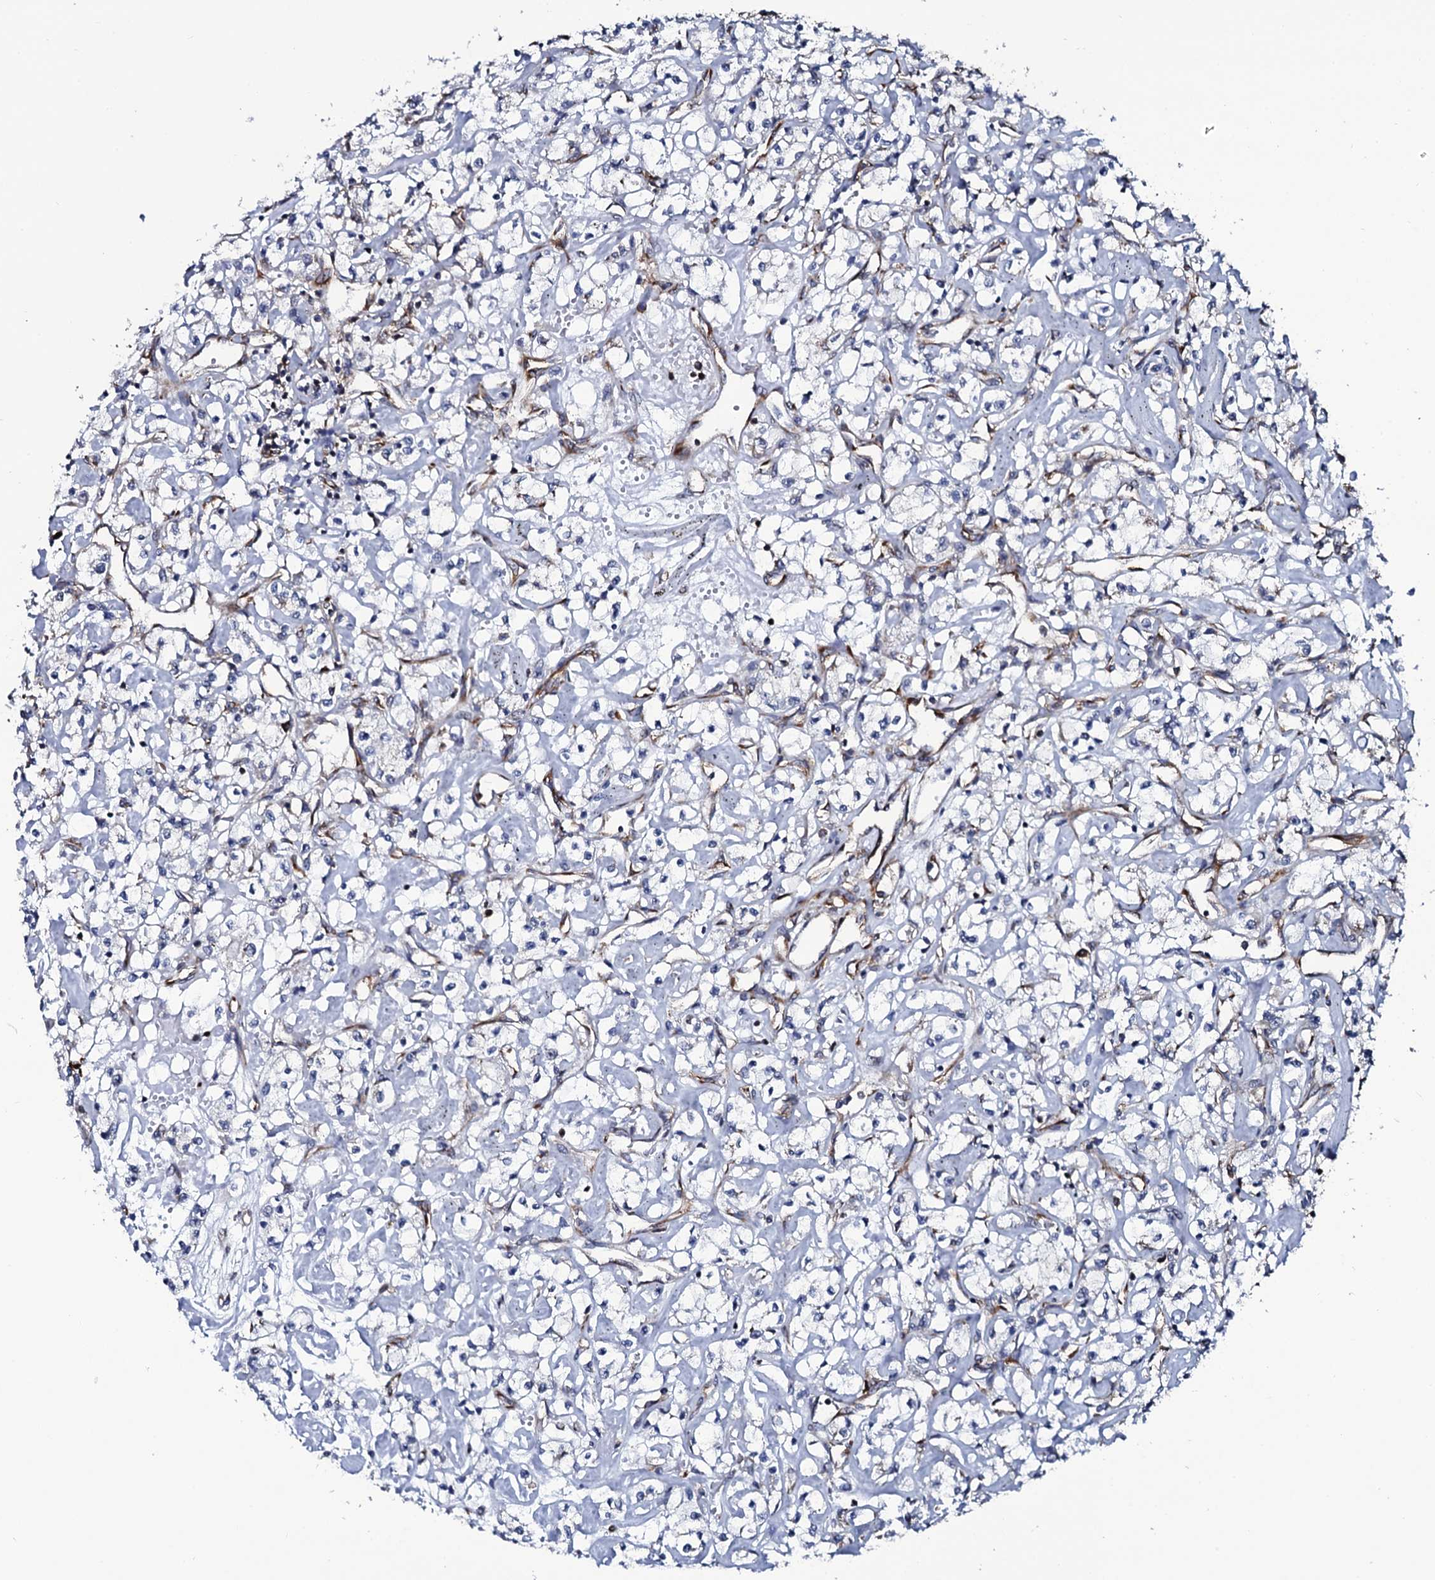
{"staining": {"intensity": "negative", "quantity": "none", "location": "none"}, "tissue": "renal cancer", "cell_type": "Tumor cells", "image_type": "cancer", "snomed": [{"axis": "morphology", "description": "Adenocarcinoma, NOS"}, {"axis": "topography", "description": "Kidney"}], "caption": "Tumor cells are negative for brown protein staining in renal cancer (adenocarcinoma).", "gene": "SPTY2D1", "patient": {"sex": "female", "age": 59}}